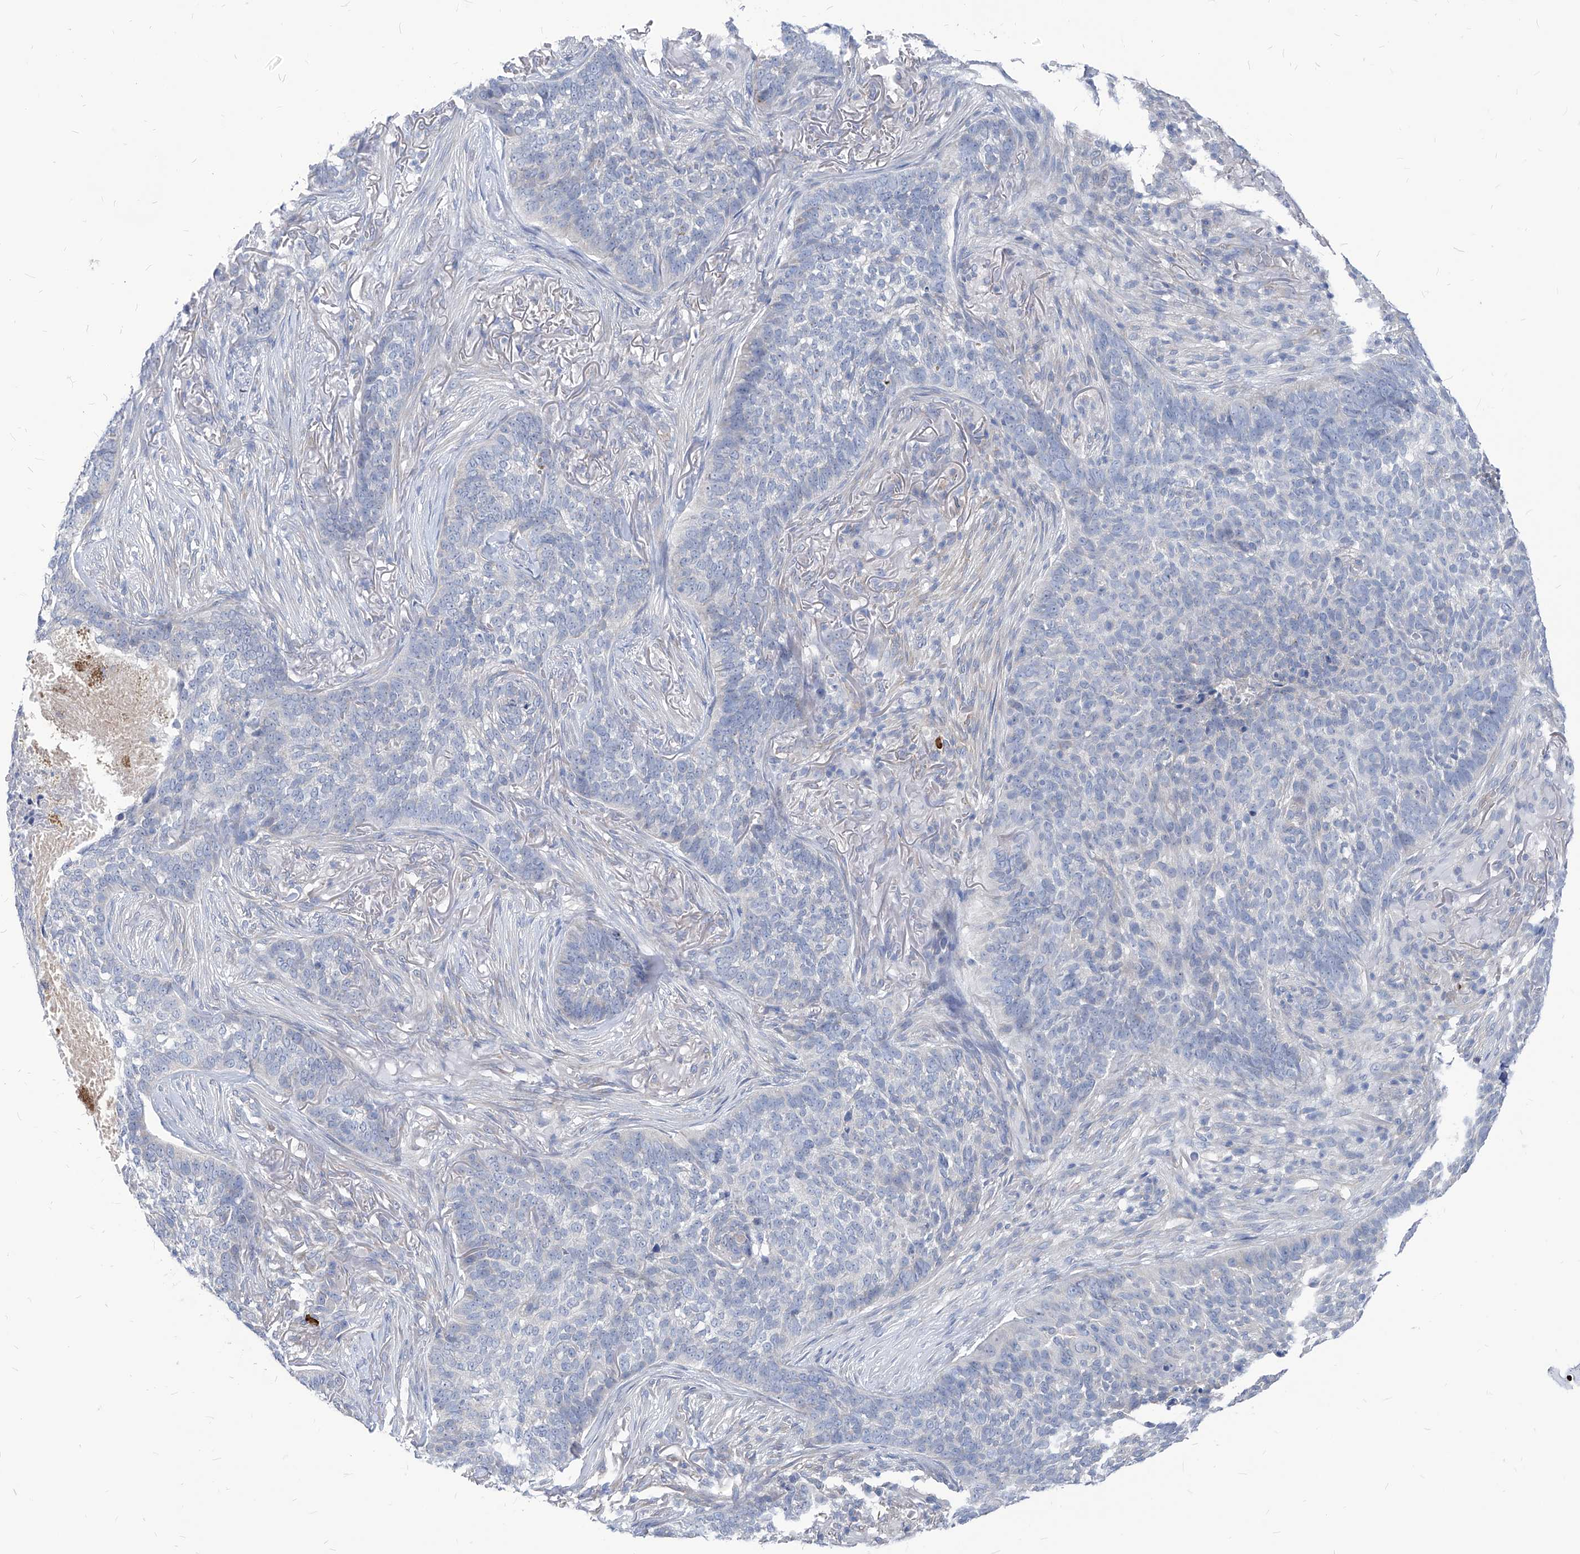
{"staining": {"intensity": "negative", "quantity": "none", "location": "none"}, "tissue": "skin cancer", "cell_type": "Tumor cells", "image_type": "cancer", "snomed": [{"axis": "morphology", "description": "Basal cell carcinoma"}, {"axis": "topography", "description": "Skin"}], "caption": "This histopathology image is of skin basal cell carcinoma stained with immunohistochemistry (IHC) to label a protein in brown with the nuclei are counter-stained blue. There is no staining in tumor cells.", "gene": "AKAP10", "patient": {"sex": "male", "age": 85}}